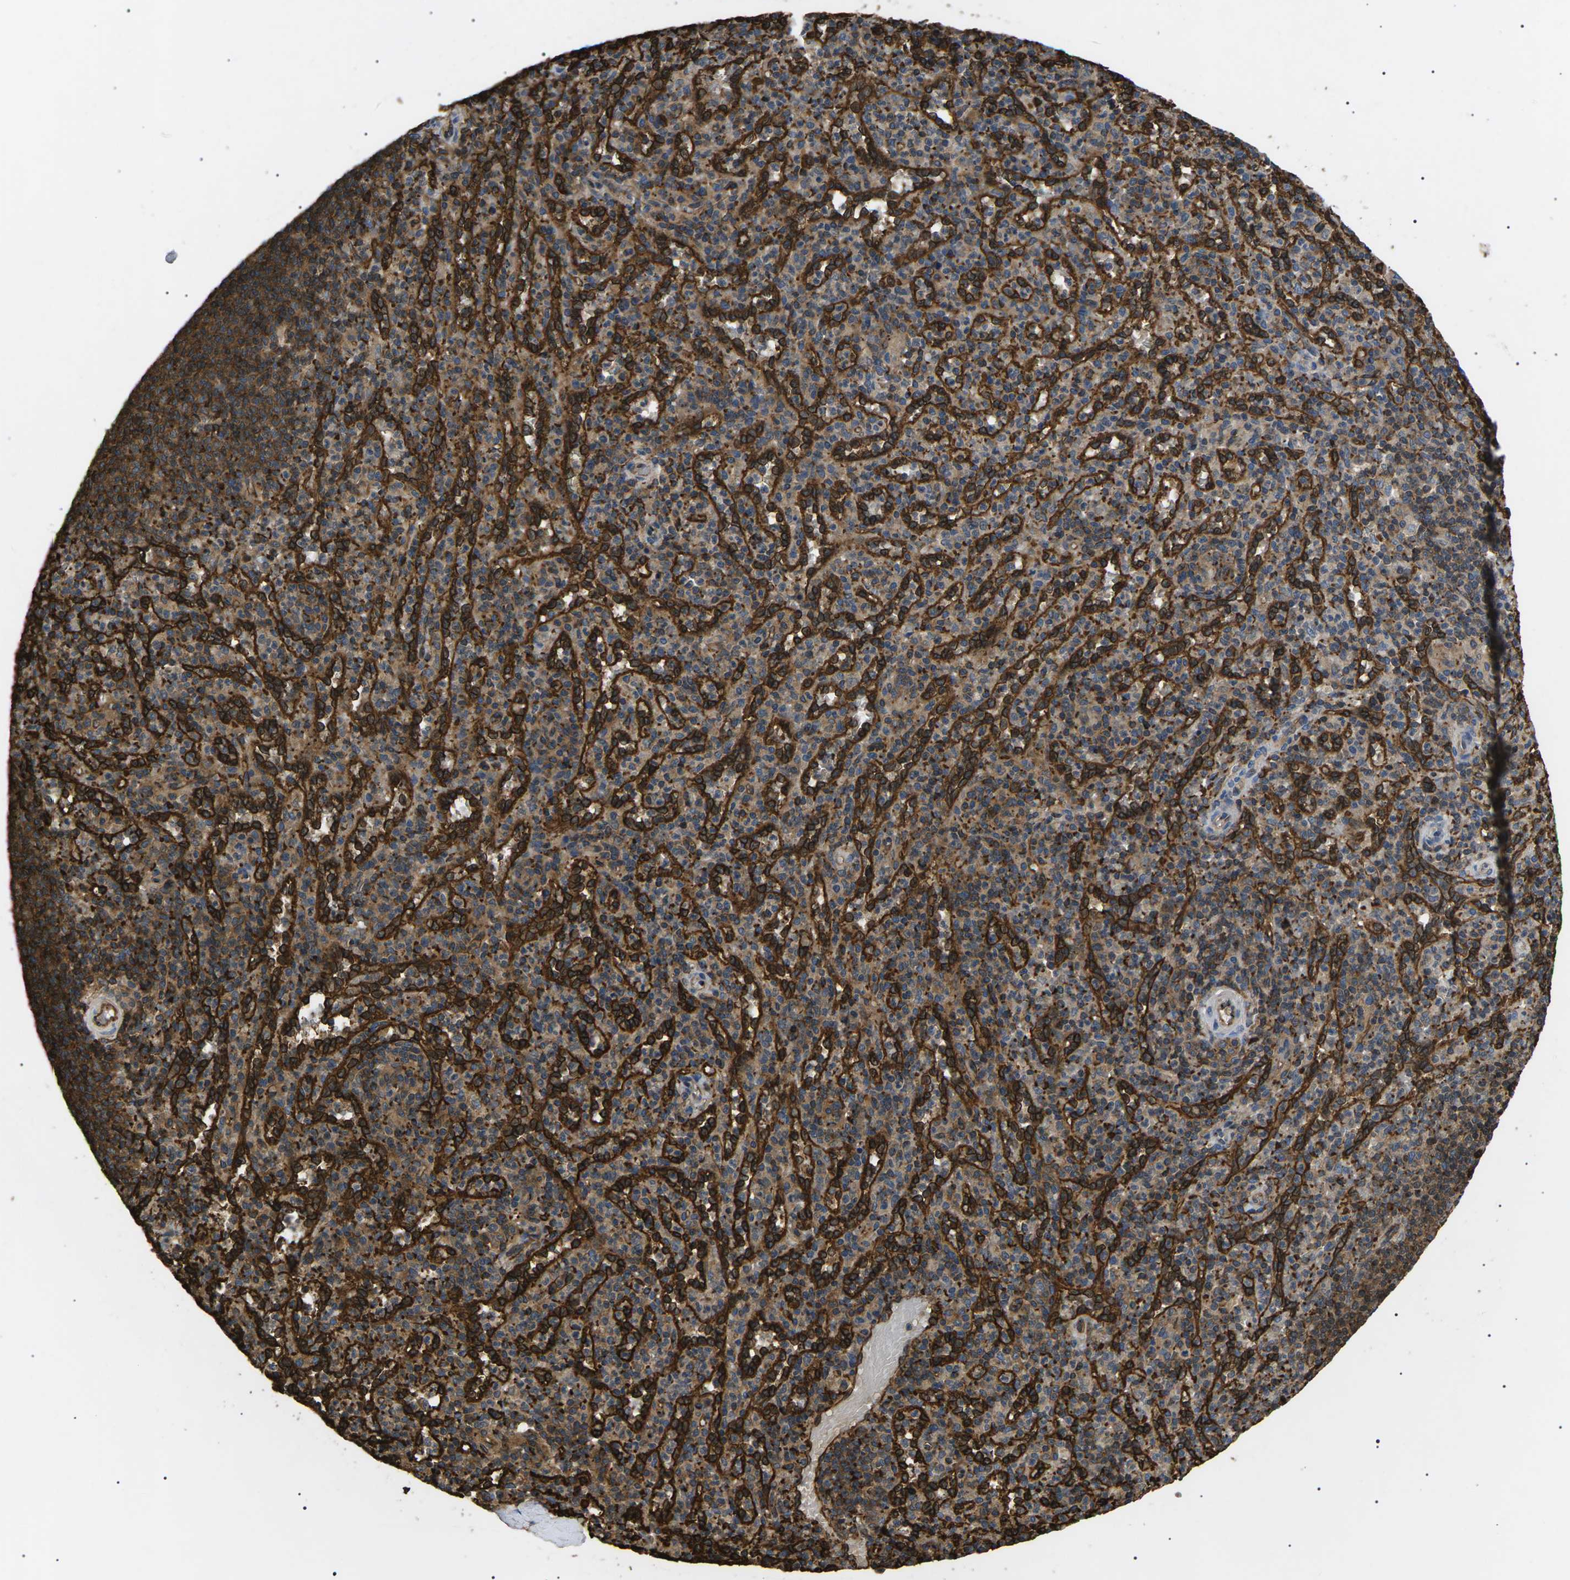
{"staining": {"intensity": "moderate", "quantity": "25%-75%", "location": "cytoplasmic/membranous"}, "tissue": "spleen", "cell_type": "Cells in red pulp", "image_type": "normal", "snomed": [{"axis": "morphology", "description": "Normal tissue, NOS"}, {"axis": "topography", "description": "Spleen"}], "caption": "Cells in red pulp display medium levels of moderate cytoplasmic/membranous expression in about 25%-75% of cells in unremarkable human spleen. Nuclei are stained in blue.", "gene": "TMTC4", "patient": {"sex": "male", "age": 36}}